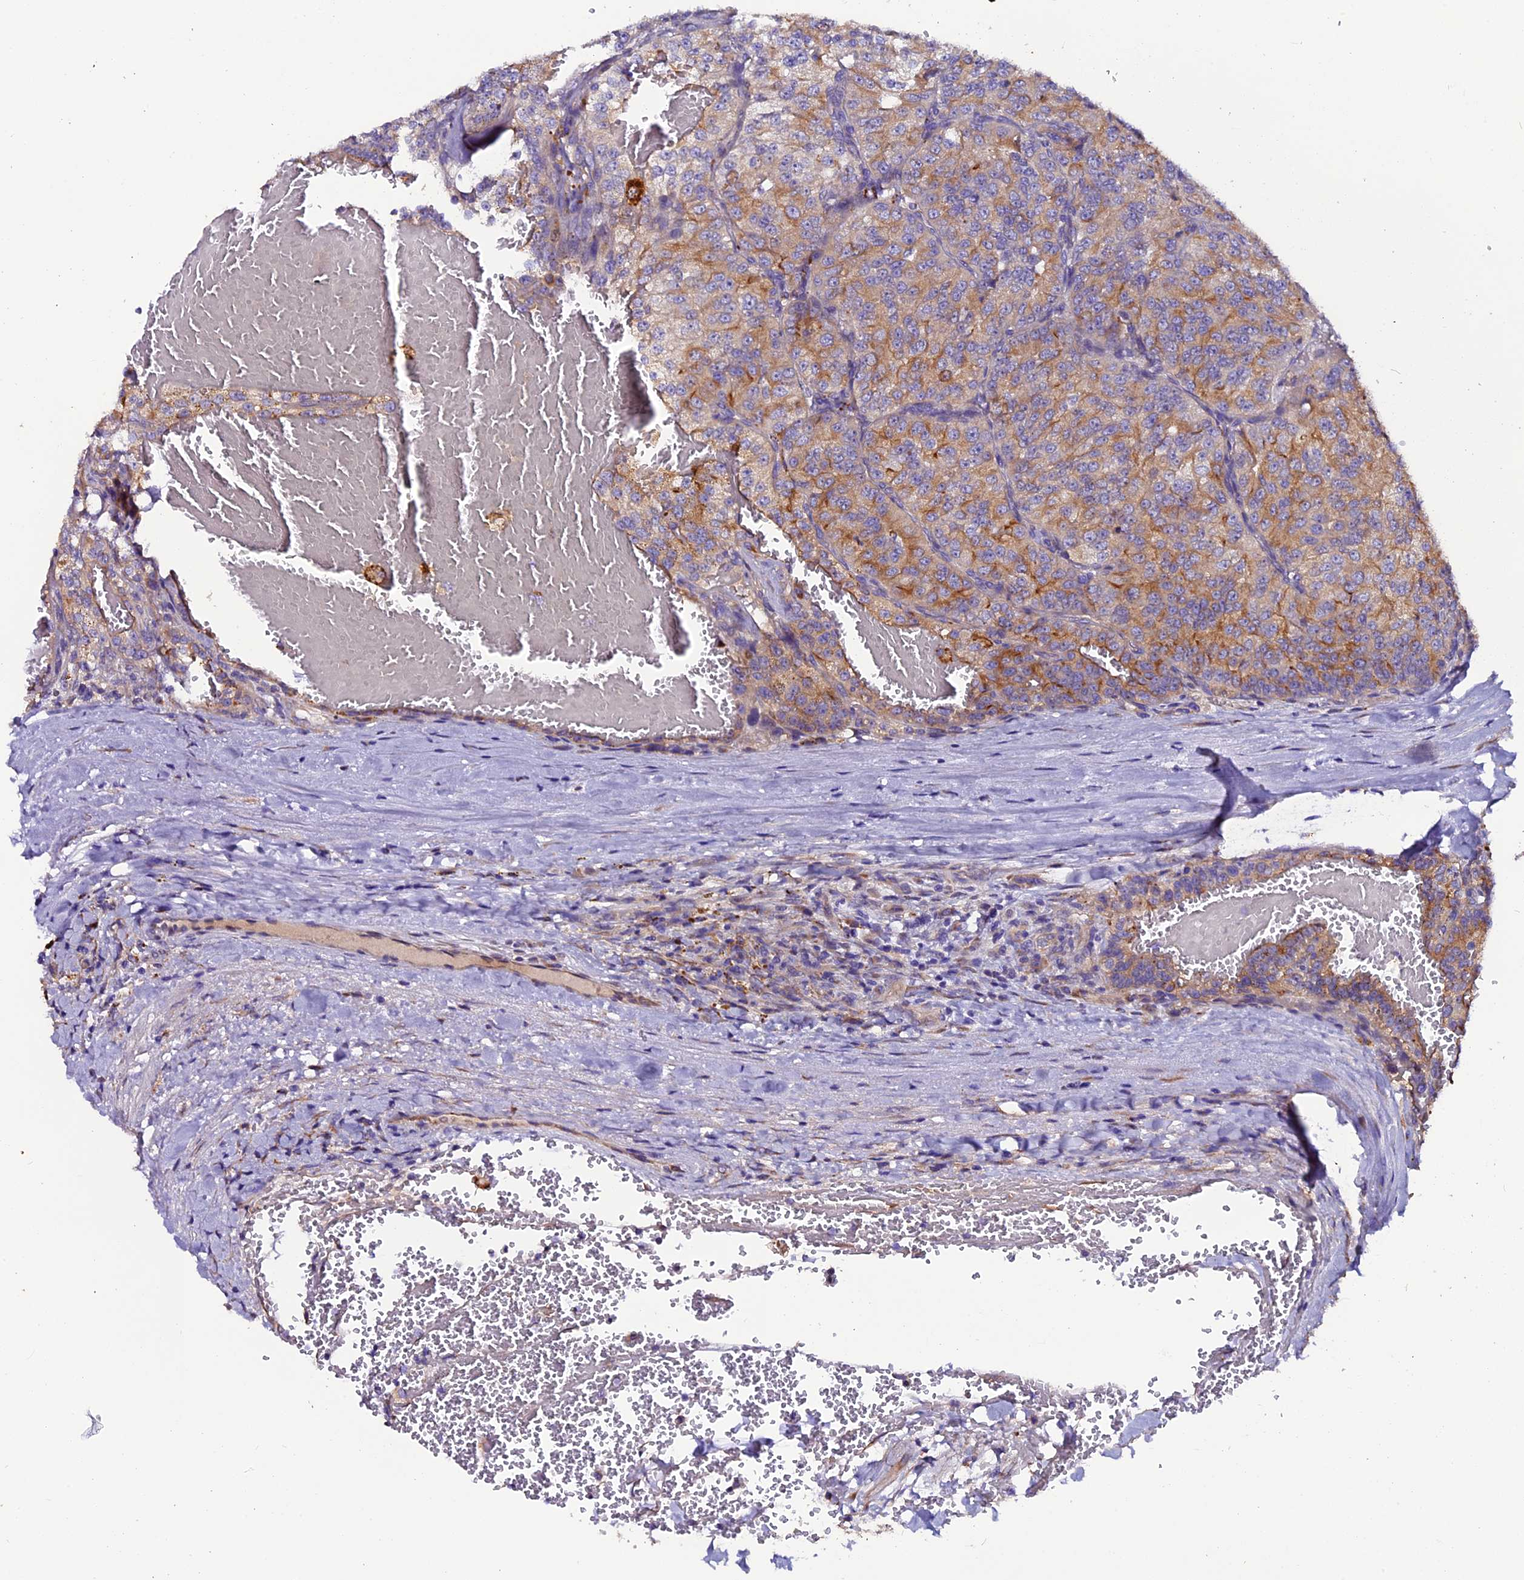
{"staining": {"intensity": "moderate", "quantity": "<25%", "location": "cytoplasmic/membranous"}, "tissue": "renal cancer", "cell_type": "Tumor cells", "image_type": "cancer", "snomed": [{"axis": "morphology", "description": "Adenocarcinoma, NOS"}, {"axis": "topography", "description": "Kidney"}], "caption": "High-magnification brightfield microscopy of adenocarcinoma (renal) stained with DAB (3,3'-diaminobenzidine) (brown) and counterstained with hematoxylin (blue). tumor cells exhibit moderate cytoplasmic/membranous expression is present in approximately<25% of cells. The staining was performed using DAB, with brown indicating positive protein expression. Nuclei are stained blue with hematoxylin.", "gene": "CLN5", "patient": {"sex": "female", "age": 63}}